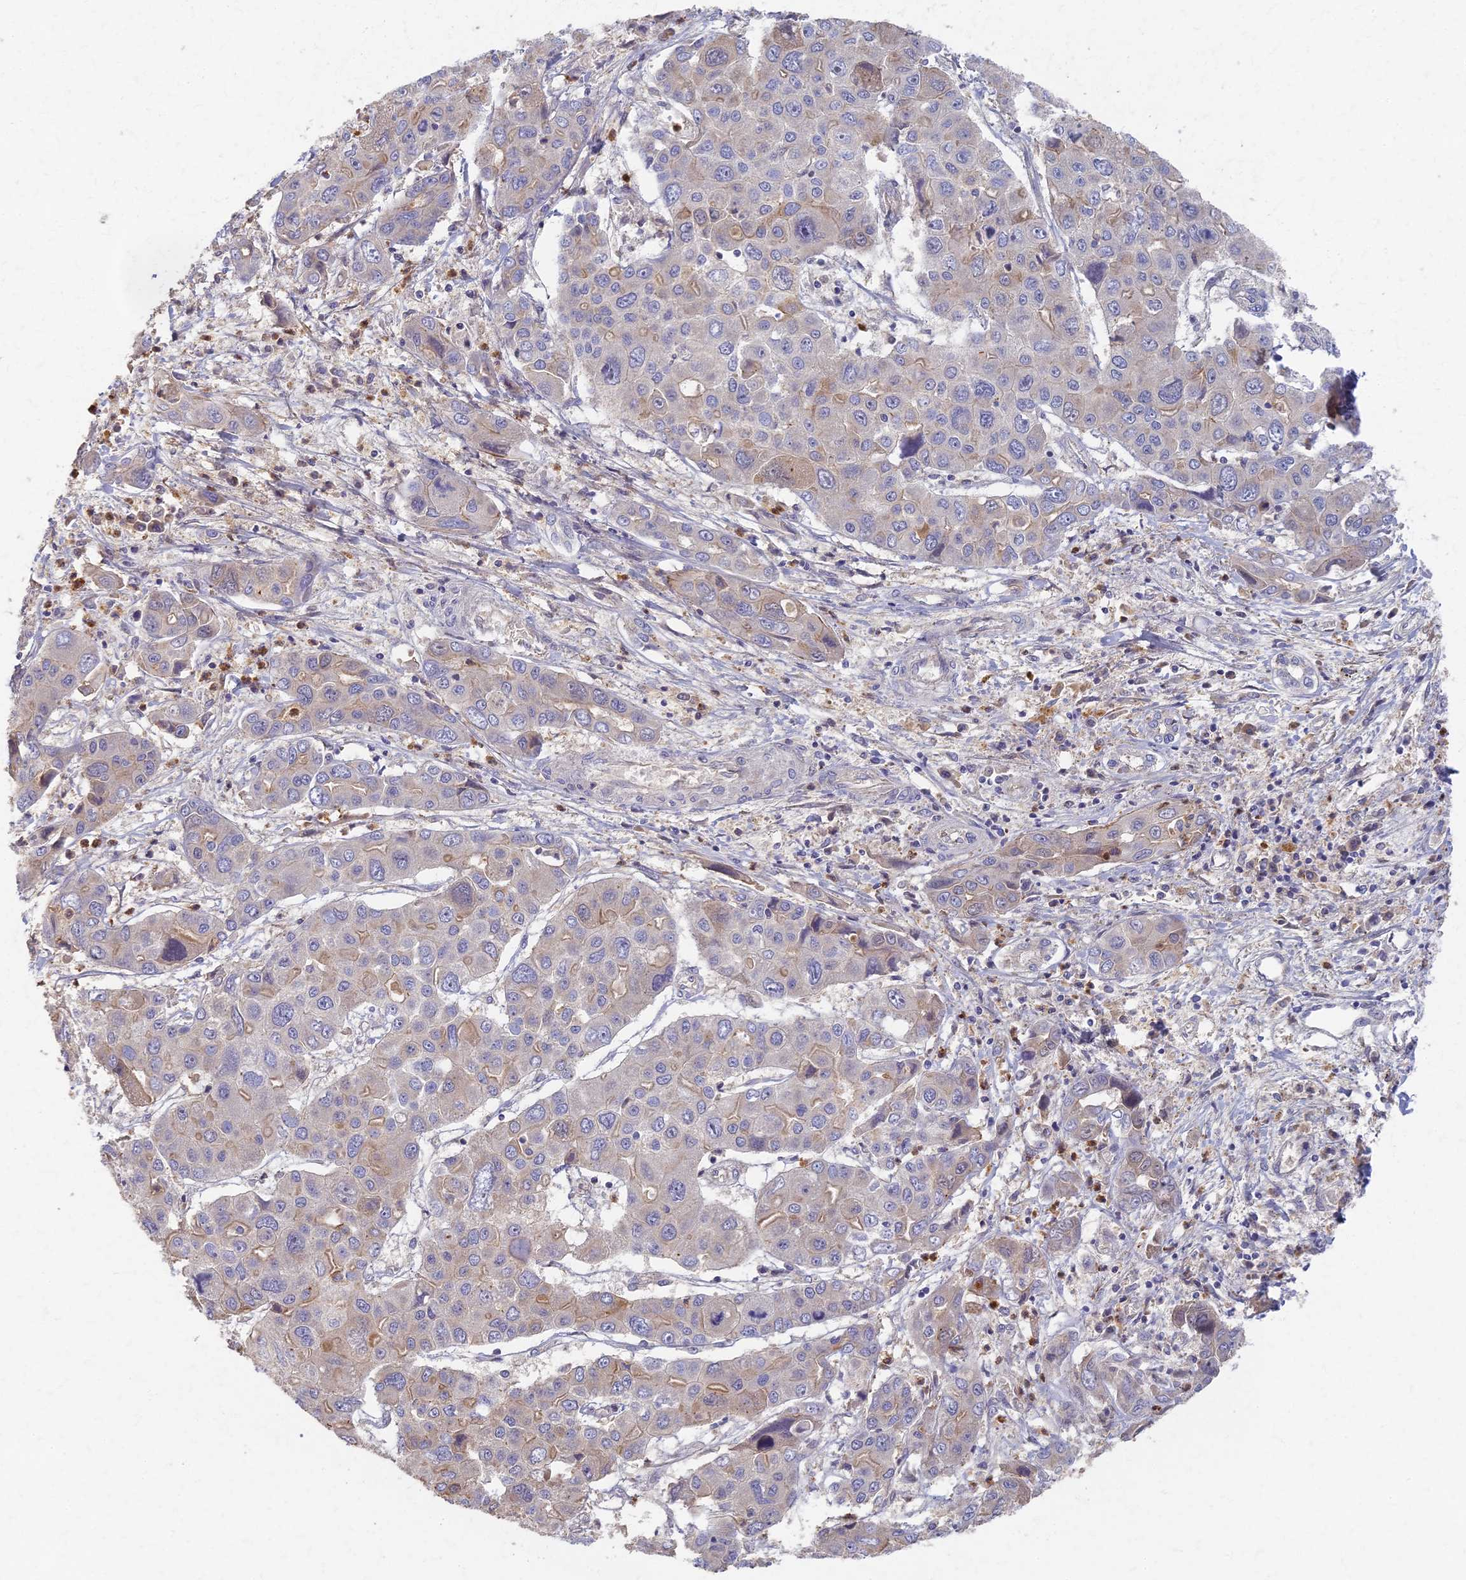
{"staining": {"intensity": "negative", "quantity": "none", "location": "none"}, "tissue": "liver cancer", "cell_type": "Tumor cells", "image_type": "cancer", "snomed": [{"axis": "morphology", "description": "Cholangiocarcinoma"}, {"axis": "topography", "description": "Liver"}], "caption": "Histopathology image shows no protein staining in tumor cells of liver cancer tissue. The staining was performed using DAB (3,3'-diaminobenzidine) to visualize the protein expression in brown, while the nuclei were stained in blue with hematoxylin (Magnification: 20x).", "gene": "AP4E1", "patient": {"sex": "male", "age": 67}}